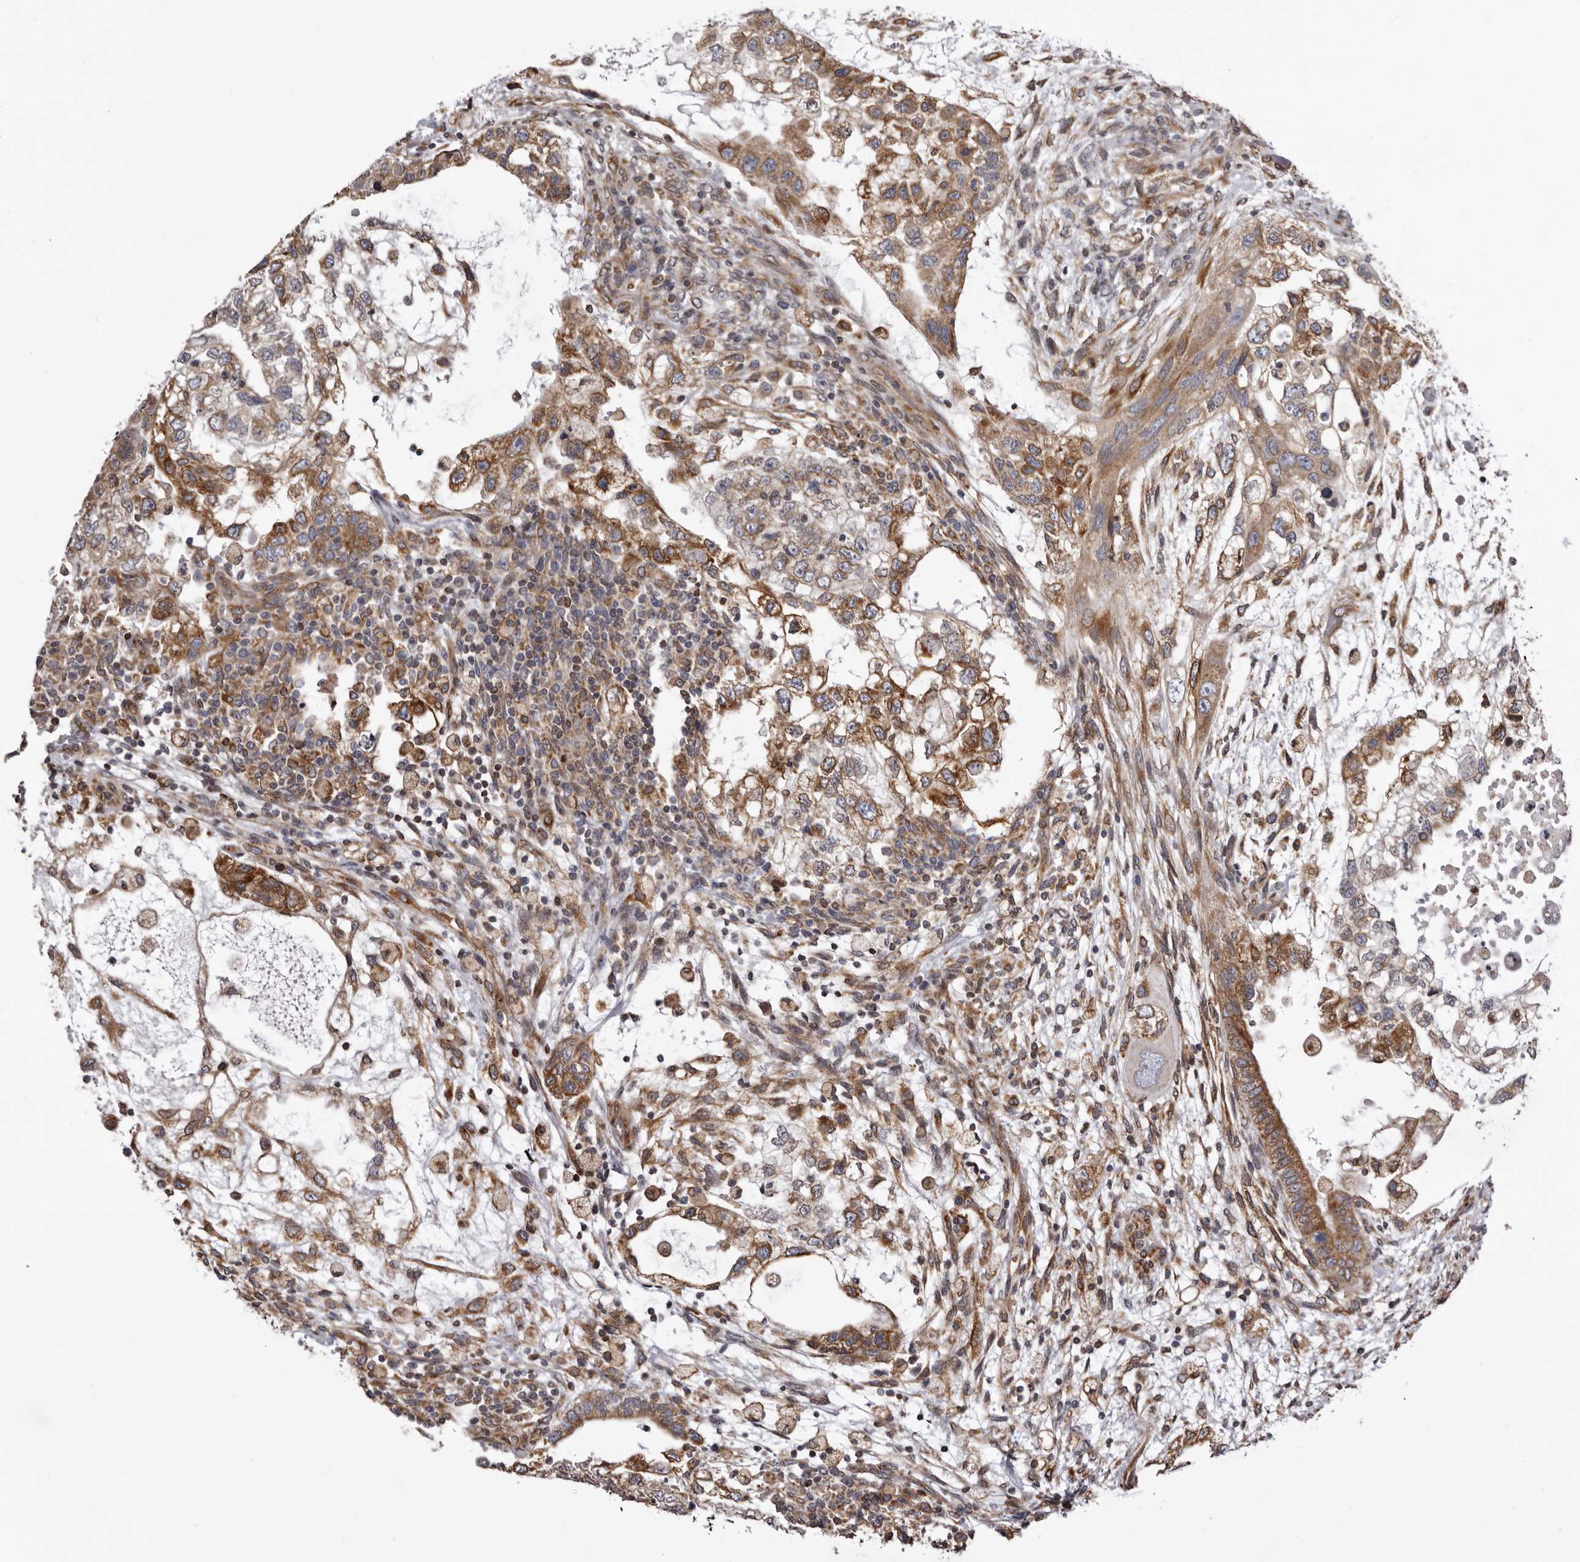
{"staining": {"intensity": "moderate", "quantity": ">75%", "location": "cytoplasmic/membranous"}, "tissue": "testis cancer", "cell_type": "Tumor cells", "image_type": "cancer", "snomed": [{"axis": "morphology", "description": "Carcinoma, Embryonal, NOS"}, {"axis": "topography", "description": "Testis"}], "caption": "This is an image of immunohistochemistry (IHC) staining of testis embryonal carcinoma, which shows moderate positivity in the cytoplasmic/membranous of tumor cells.", "gene": "C4orf3", "patient": {"sex": "male", "age": 36}}